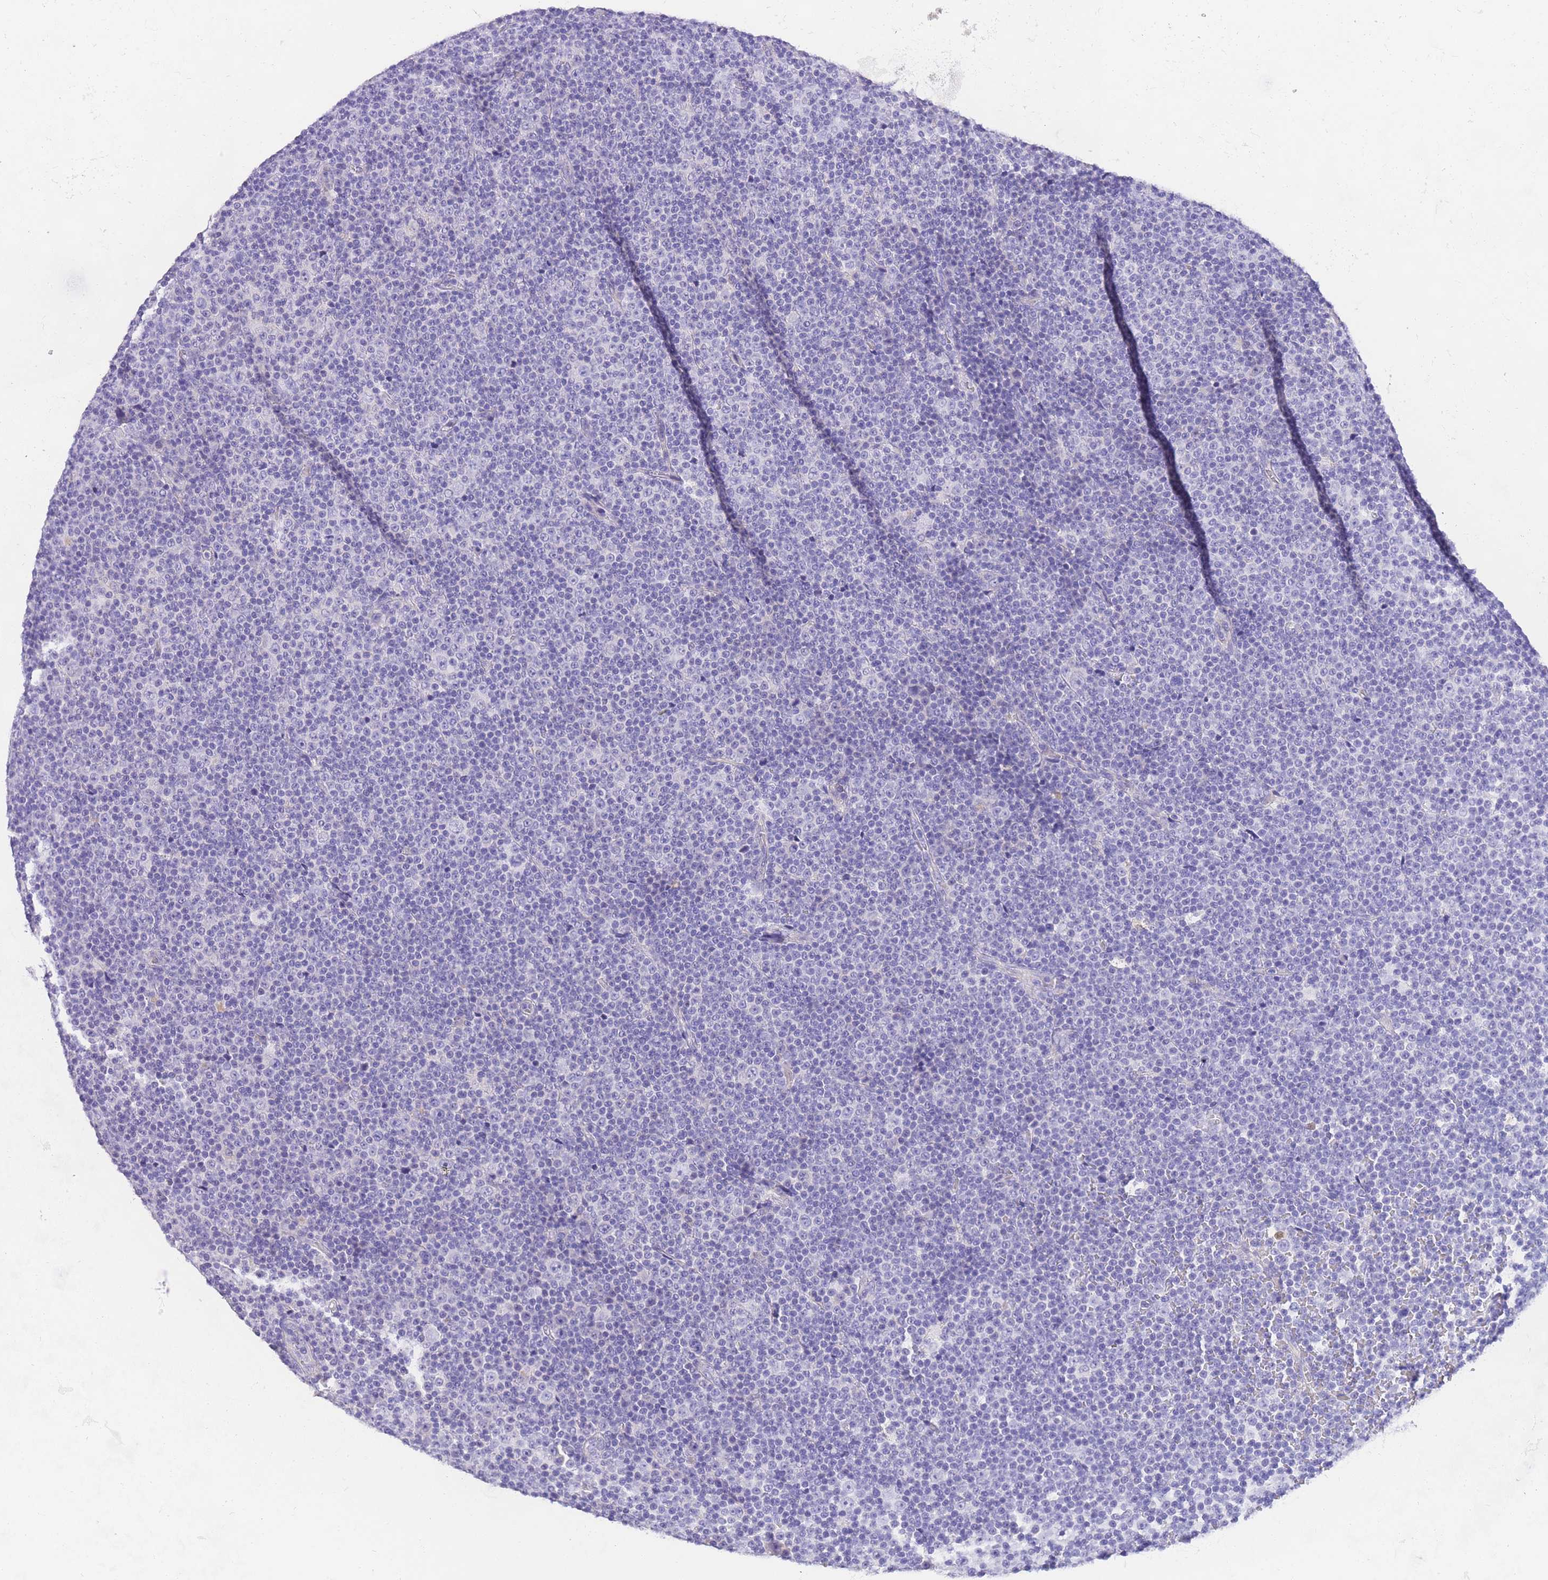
{"staining": {"intensity": "negative", "quantity": "none", "location": "none"}, "tissue": "lymphoma", "cell_type": "Tumor cells", "image_type": "cancer", "snomed": [{"axis": "morphology", "description": "Malignant lymphoma, non-Hodgkin's type, Low grade"}, {"axis": "topography", "description": "Lymph node"}], "caption": "IHC micrograph of human low-grade malignant lymphoma, non-Hodgkin's type stained for a protein (brown), which reveals no staining in tumor cells.", "gene": "EPN2", "patient": {"sex": "female", "age": 67}}